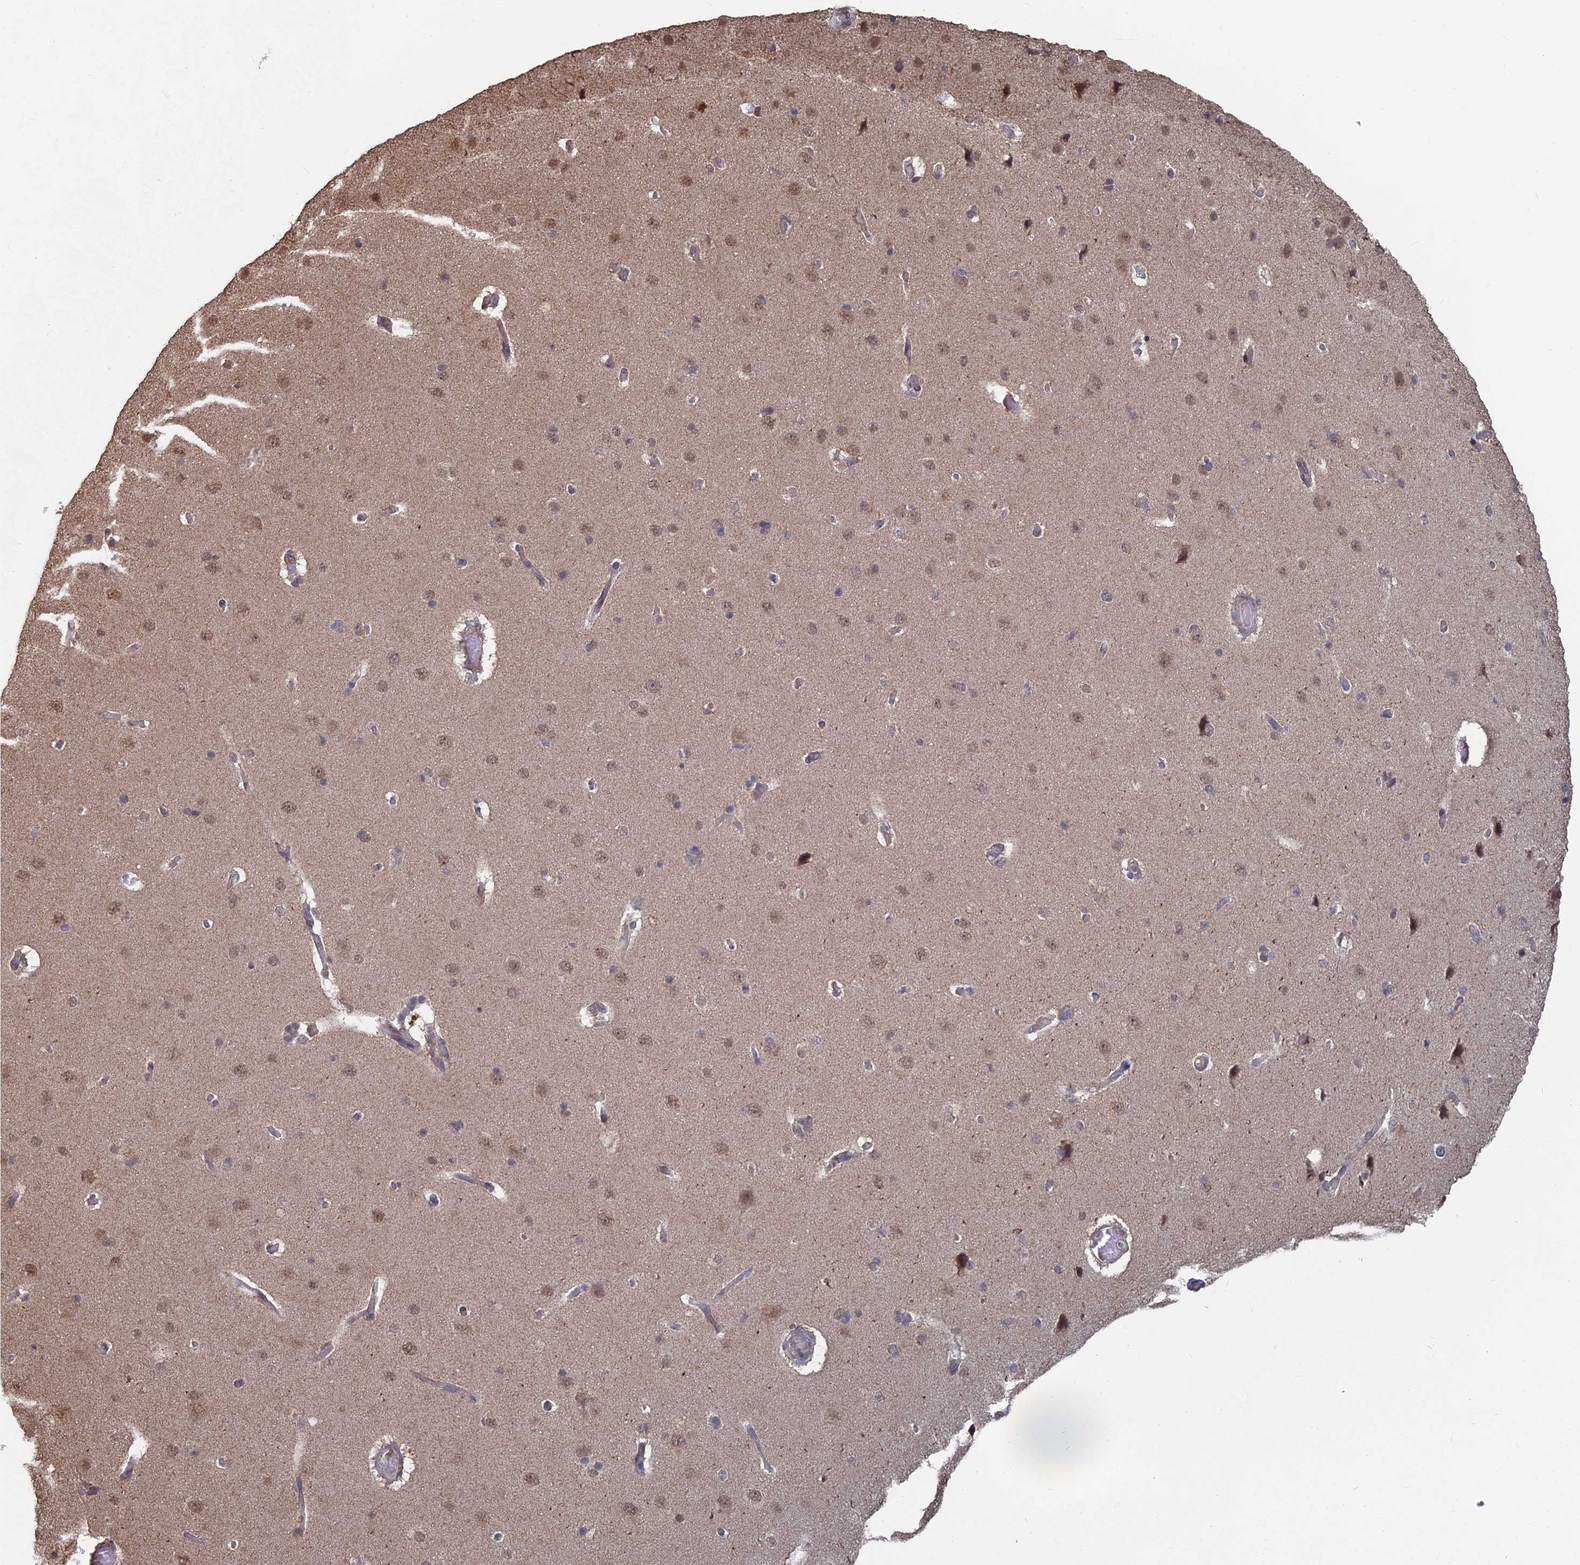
{"staining": {"intensity": "weak", "quantity": ">75%", "location": "cytoplasmic/membranous"}, "tissue": "cerebral cortex", "cell_type": "Endothelial cells", "image_type": "normal", "snomed": [{"axis": "morphology", "description": "Normal tissue, NOS"}, {"axis": "topography", "description": "Cerebral cortex"}], "caption": "Immunohistochemistry photomicrograph of unremarkable cerebral cortex stained for a protein (brown), which demonstrates low levels of weak cytoplasmic/membranous positivity in approximately >75% of endothelial cells.", "gene": "CCNP", "patient": {"sex": "male", "age": 62}}